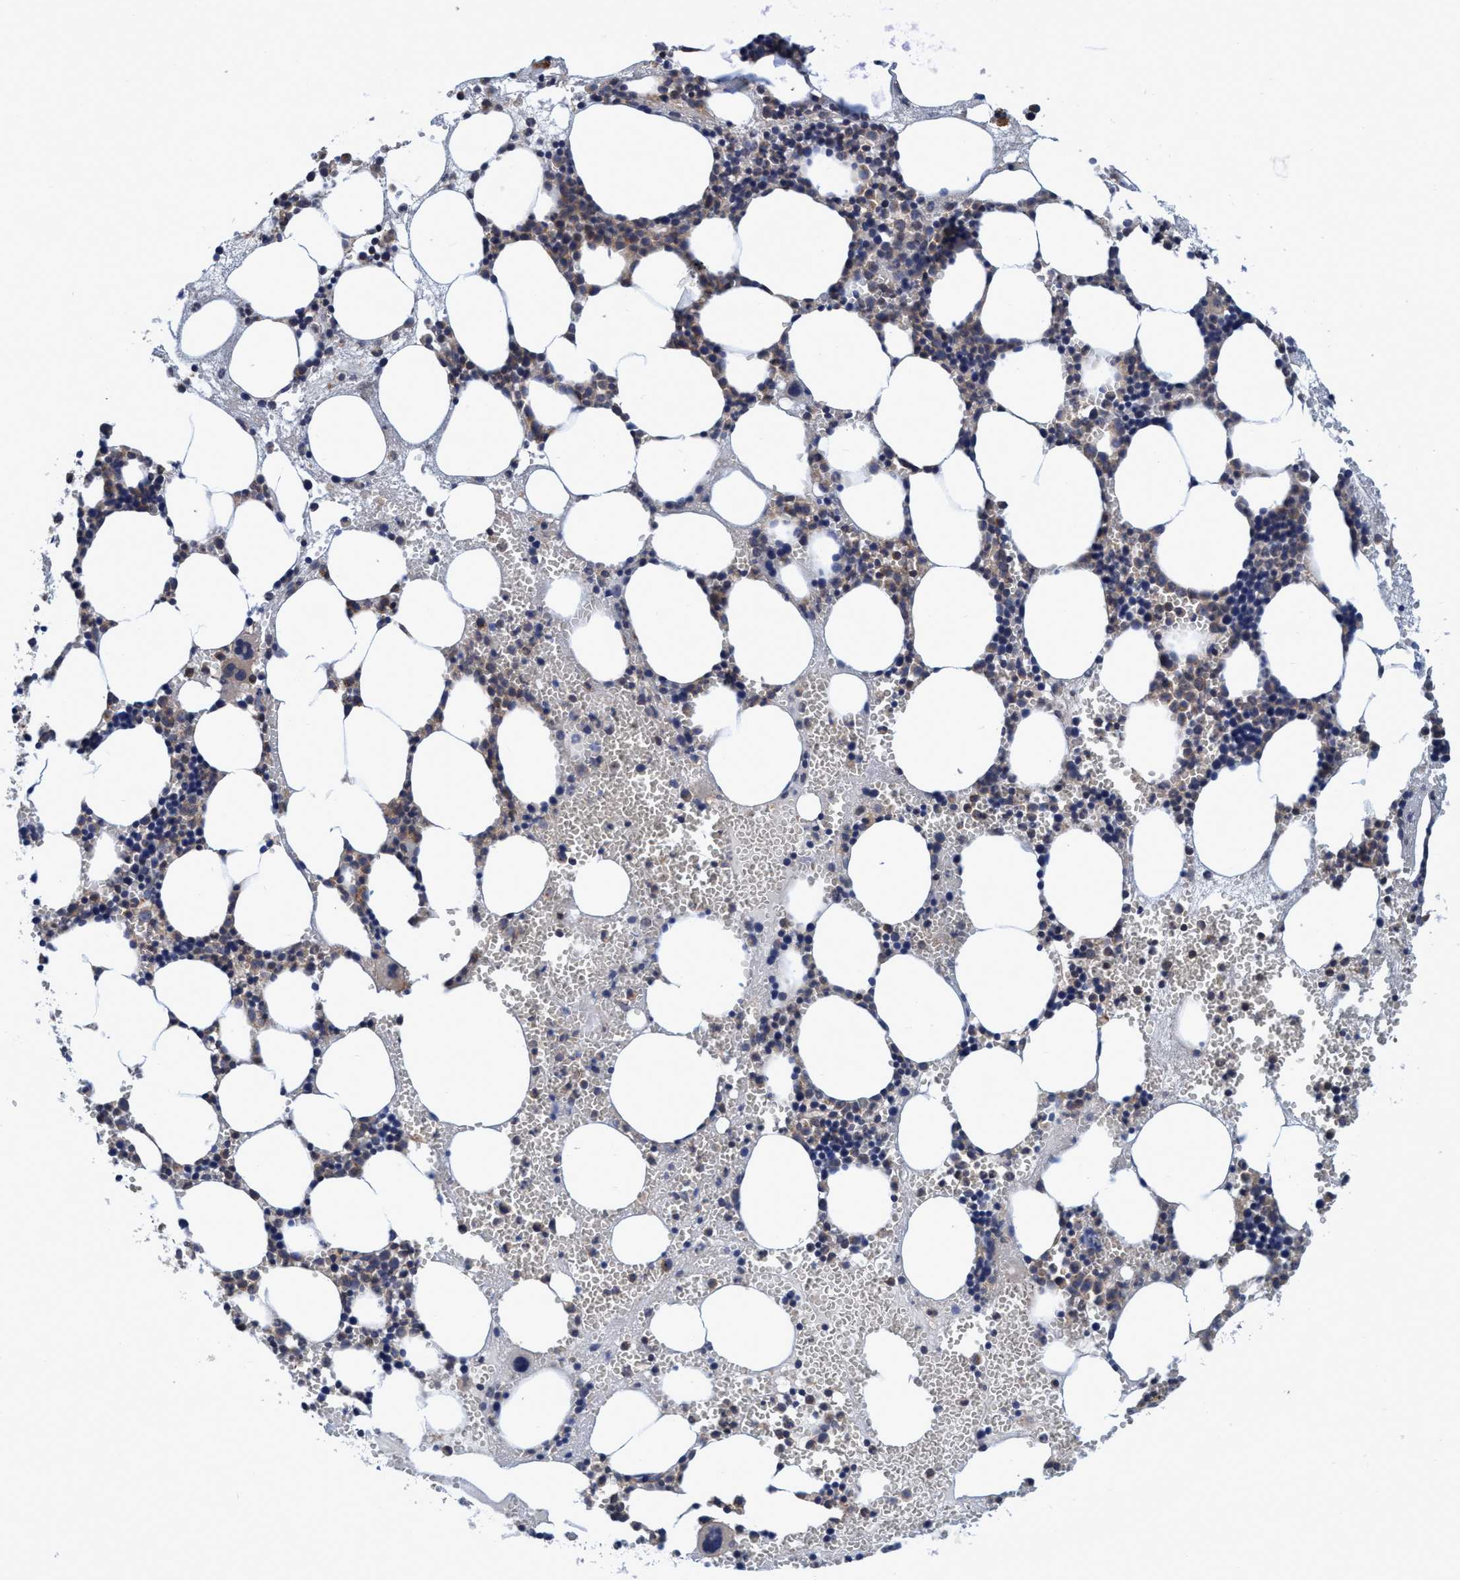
{"staining": {"intensity": "moderate", "quantity": "25%-75%", "location": "cytoplasmic/membranous"}, "tissue": "bone marrow", "cell_type": "Hematopoietic cells", "image_type": "normal", "snomed": [{"axis": "morphology", "description": "Normal tissue, NOS"}, {"axis": "morphology", "description": "Inflammation, NOS"}, {"axis": "topography", "description": "Bone marrow"}], "caption": "This is a histology image of immunohistochemistry staining of benign bone marrow, which shows moderate expression in the cytoplasmic/membranous of hematopoietic cells.", "gene": "CALCOCO2", "patient": {"sex": "female", "age": 67}}